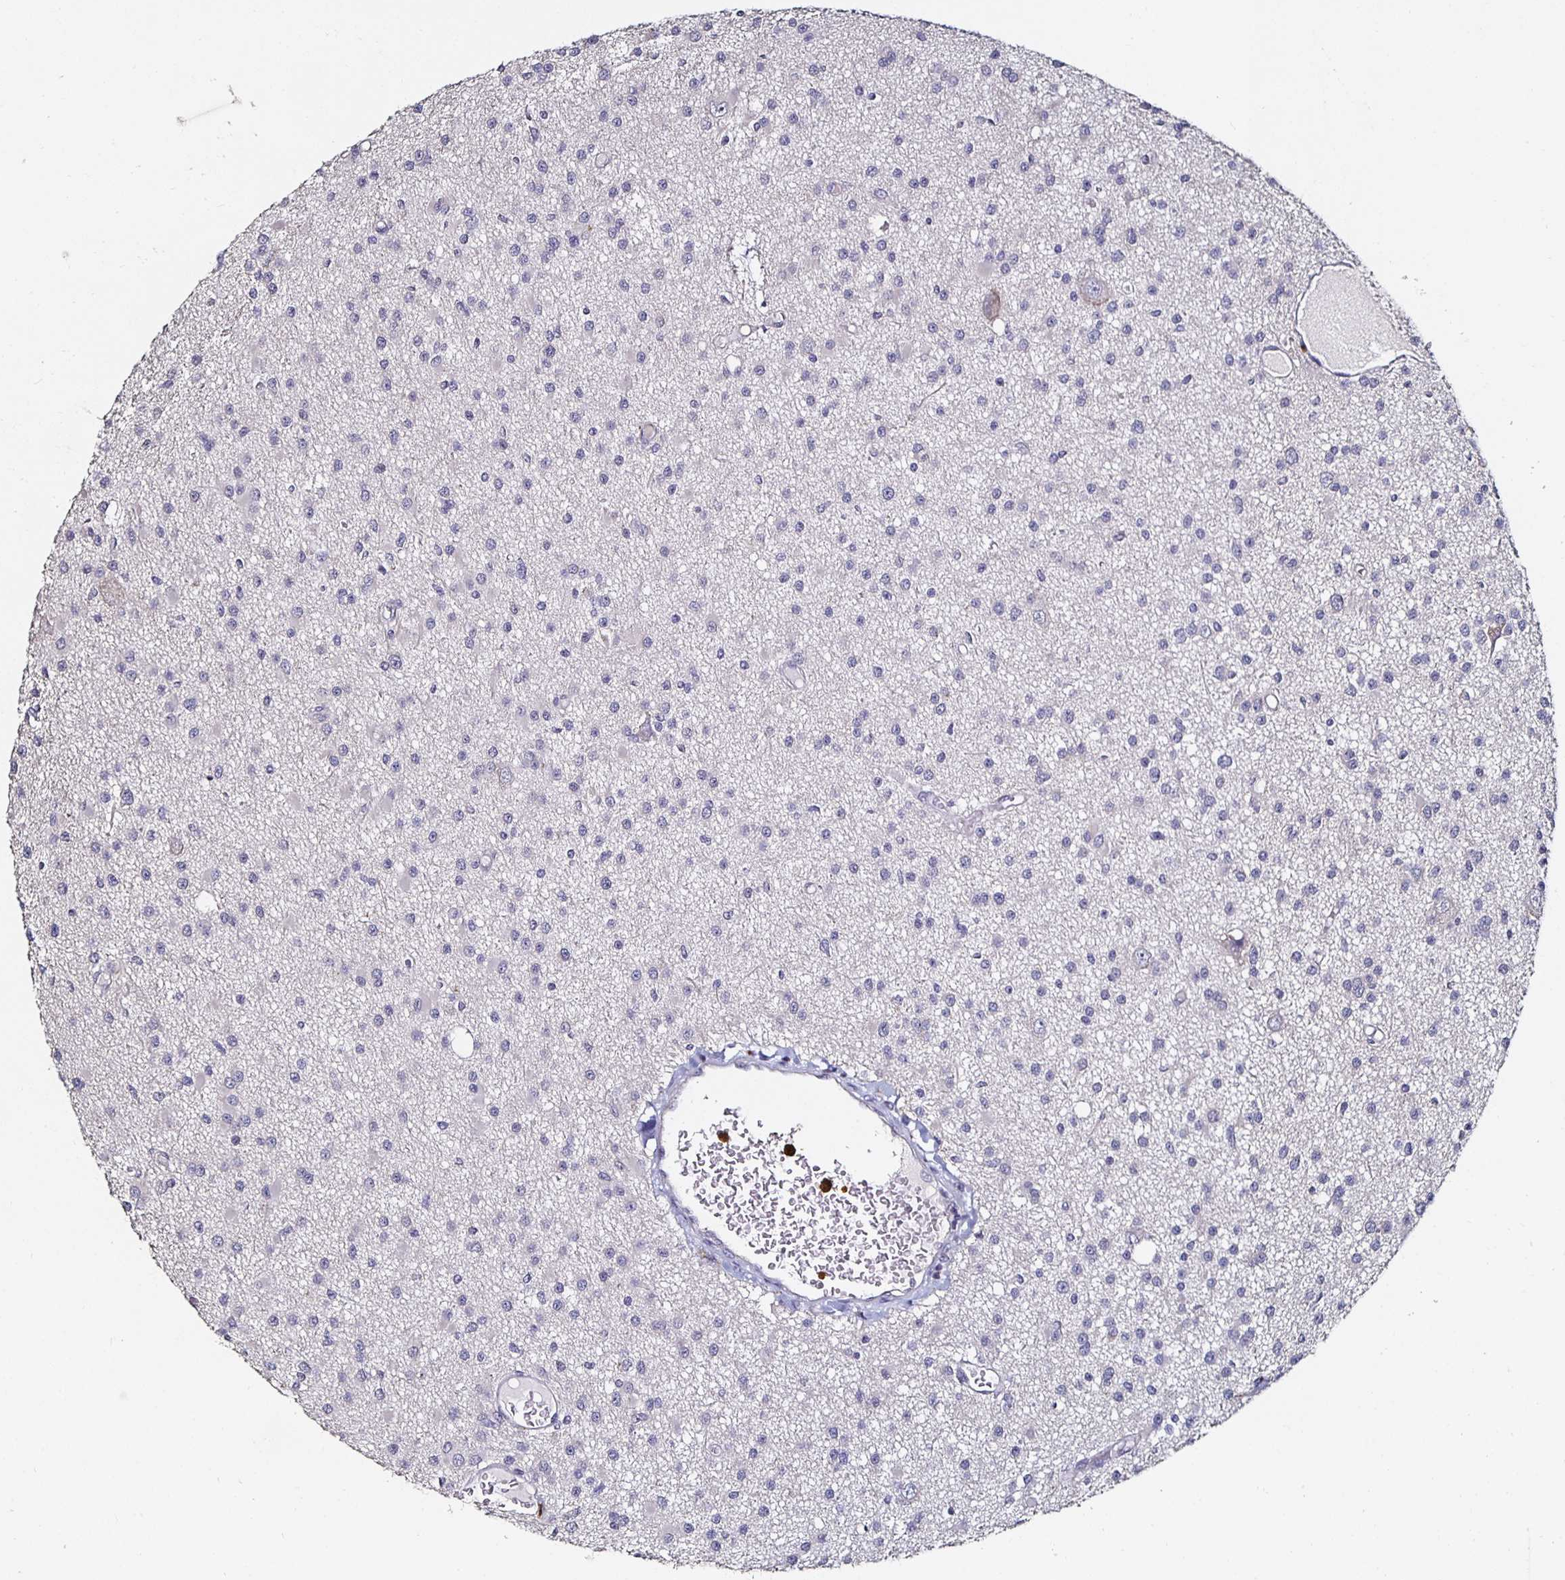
{"staining": {"intensity": "negative", "quantity": "none", "location": "none"}, "tissue": "glioma", "cell_type": "Tumor cells", "image_type": "cancer", "snomed": [{"axis": "morphology", "description": "Glioma, malignant, High grade"}, {"axis": "topography", "description": "Brain"}], "caption": "The image reveals no significant staining in tumor cells of malignant glioma (high-grade).", "gene": "TLR4", "patient": {"sex": "male", "age": 54}}